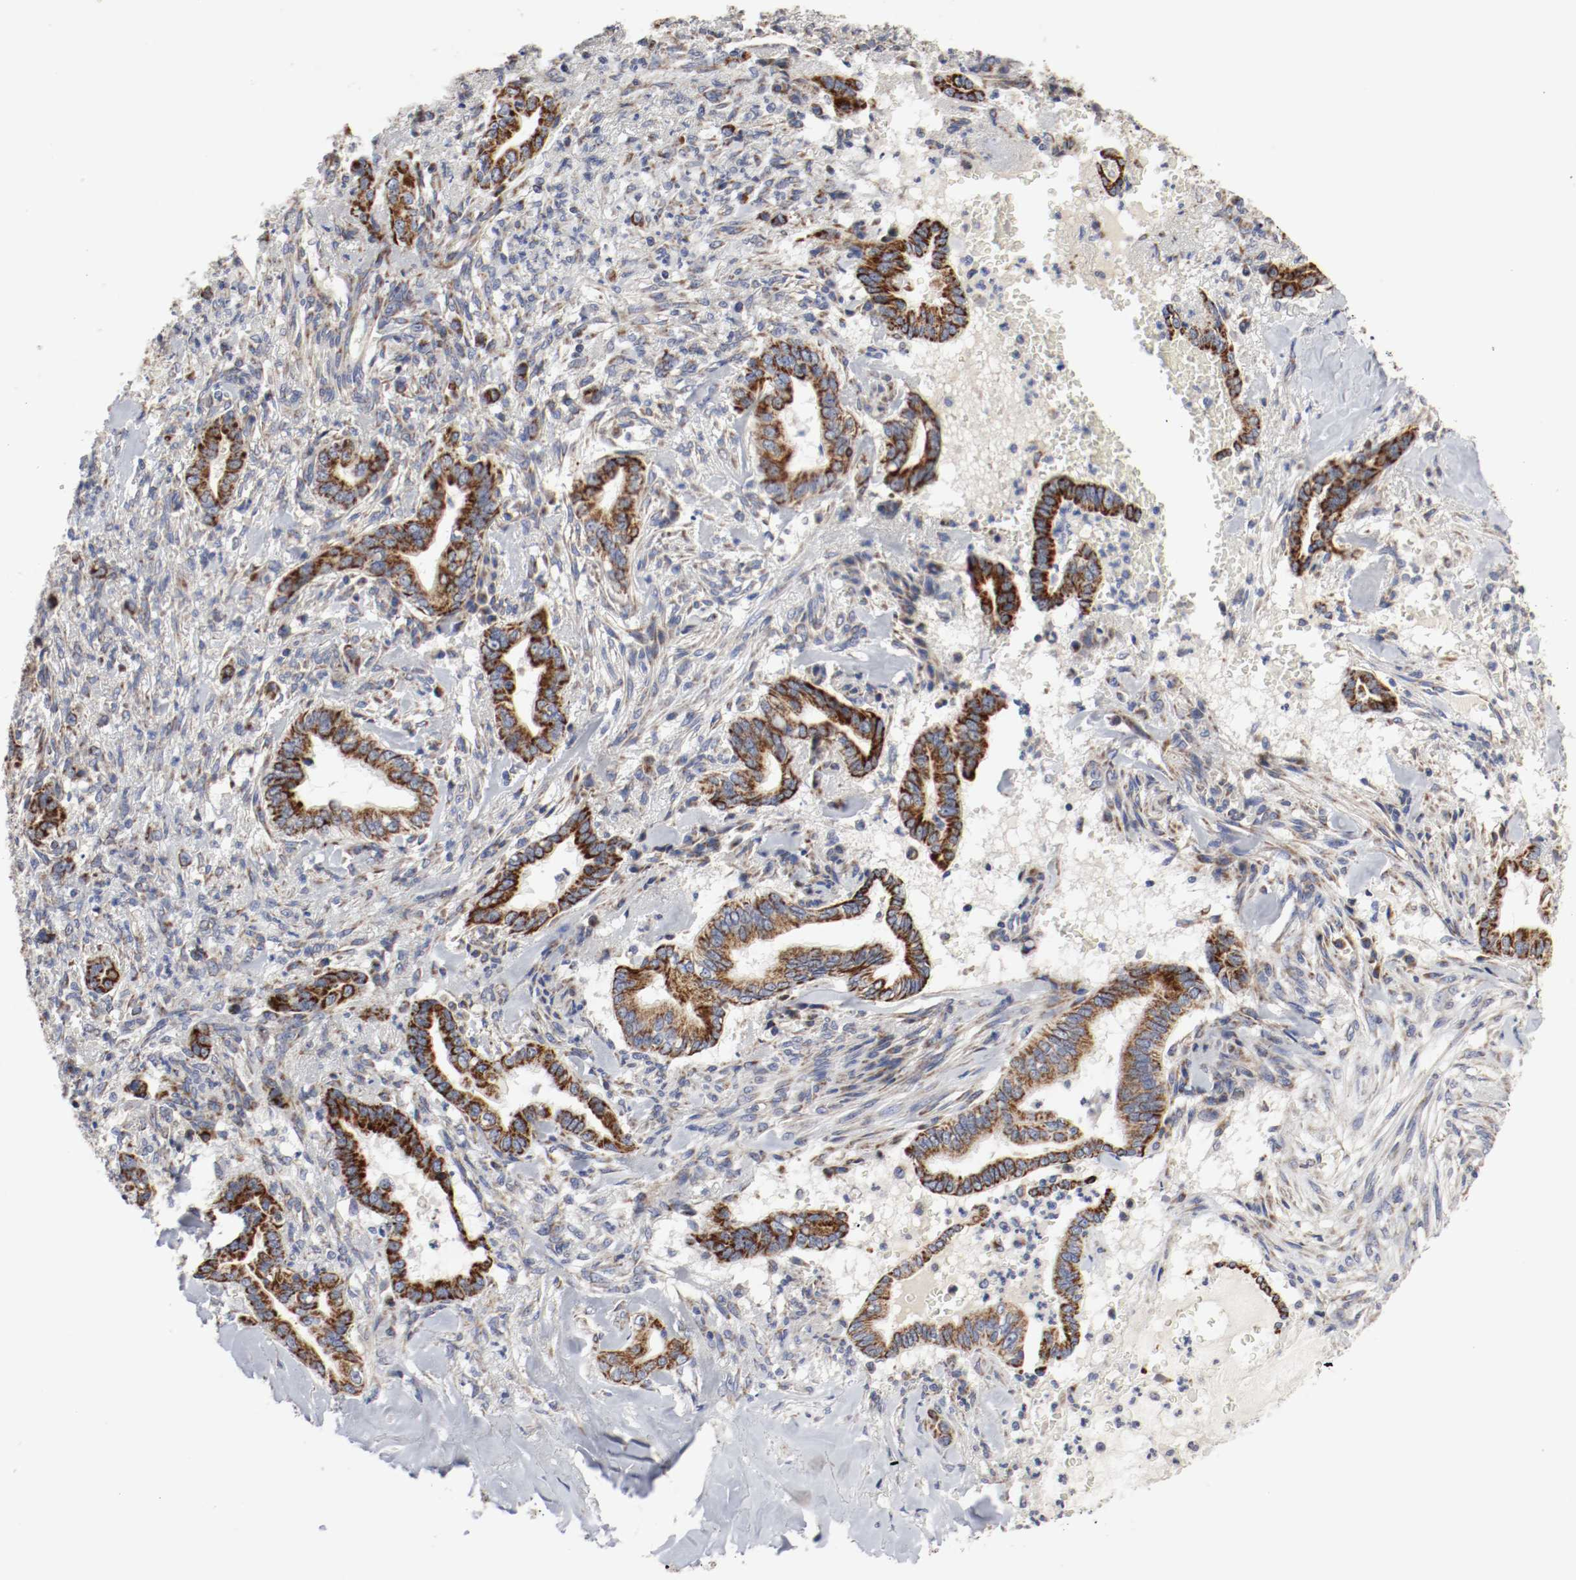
{"staining": {"intensity": "strong", "quantity": ">75%", "location": "cytoplasmic/membranous"}, "tissue": "liver cancer", "cell_type": "Tumor cells", "image_type": "cancer", "snomed": [{"axis": "morphology", "description": "Cholangiocarcinoma"}, {"axis": "topography", "description": "Liver"}], "caption": "Brown immunohistochemical staining in human liver cancer (cholangiocarcinoma) reveals strong cytoplasmic/membranous staining in about >75% of tumor cells.", "gene": "AFG3L2", "patient": {"sex": "female", "age": 67}}